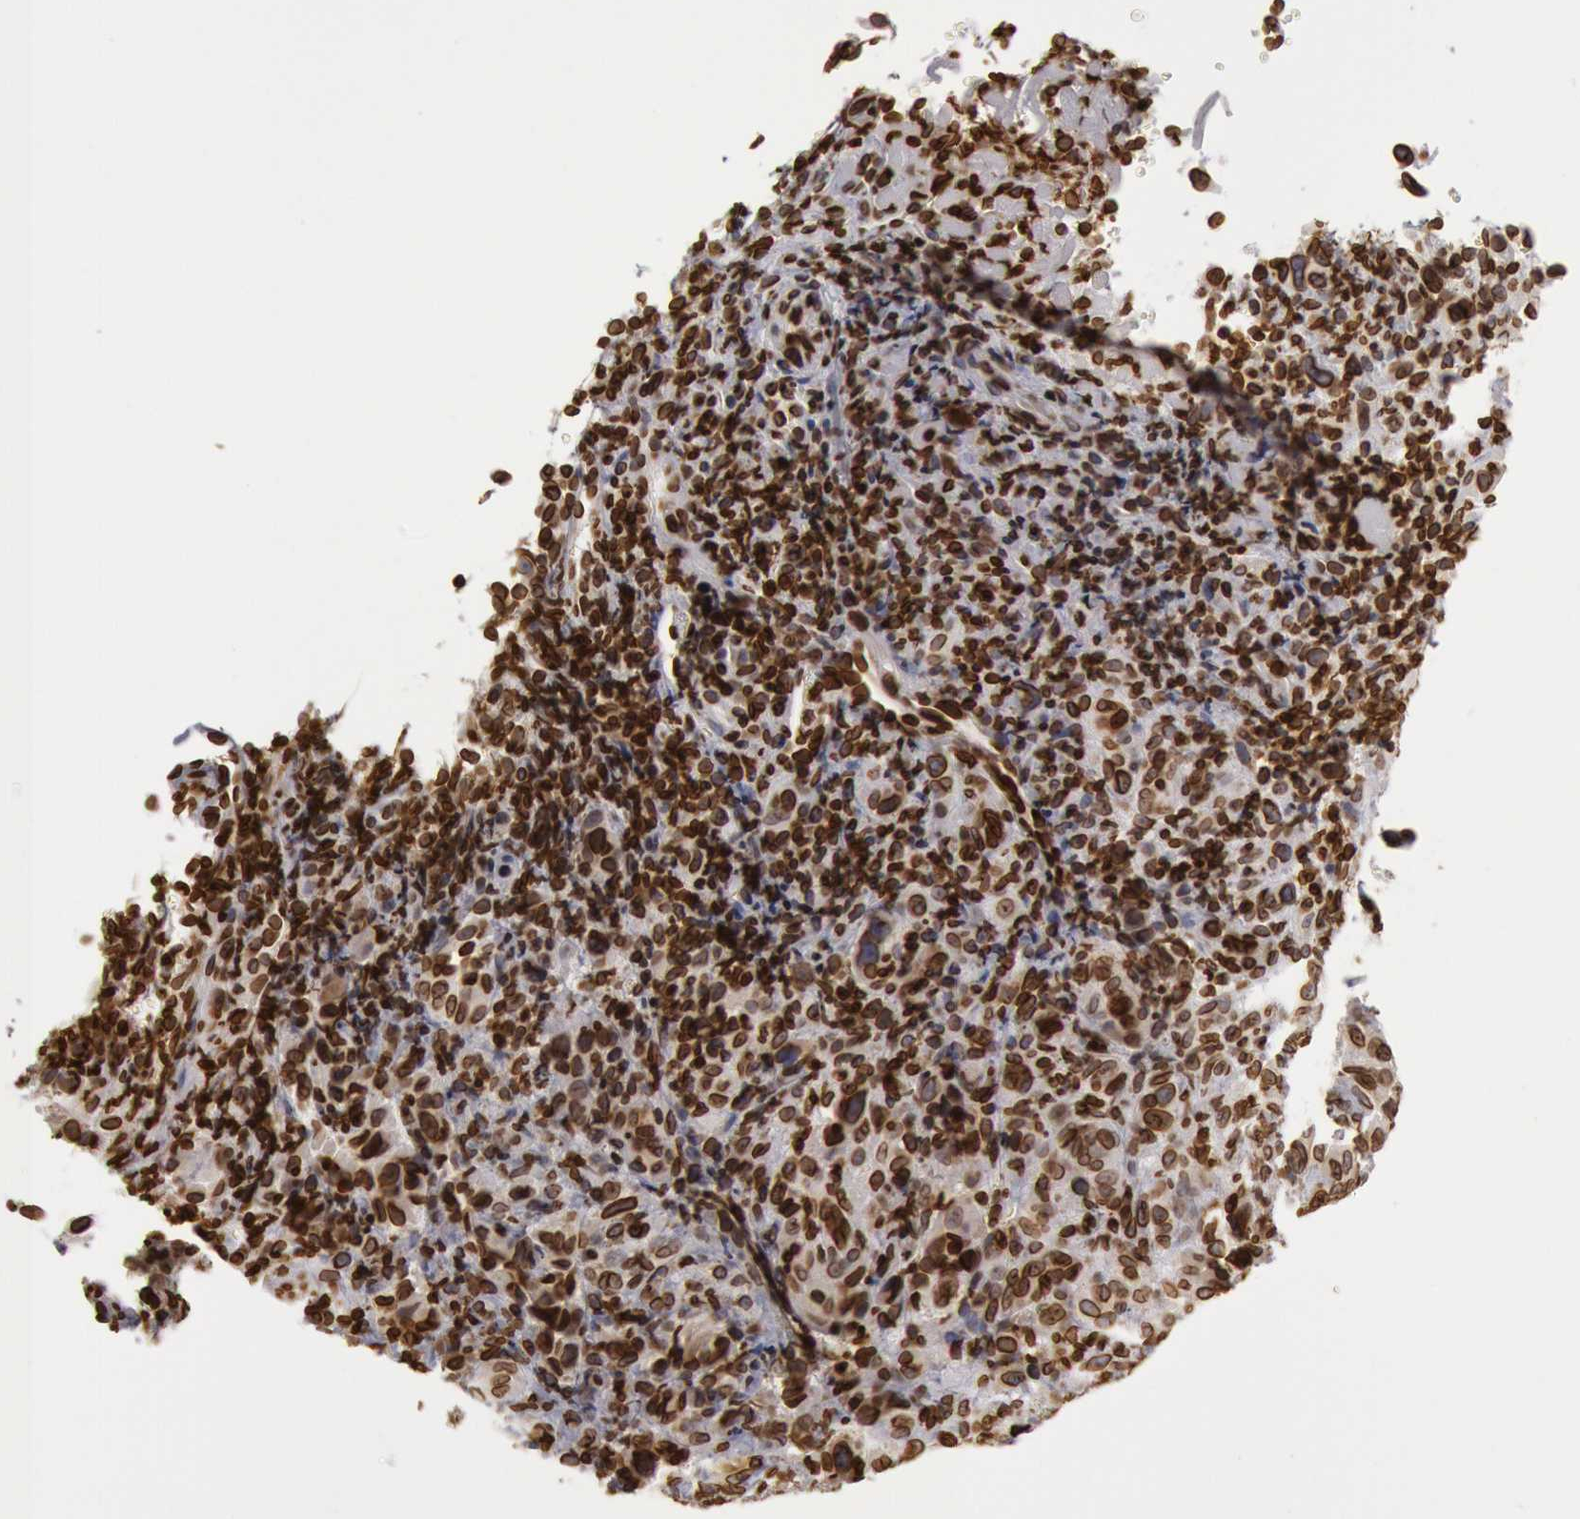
{"staining": {"intensity": "strong", "quantity": ">75%", "location": "nuclear"}, "tissue": "melanoma", "cell_type": "Tumor cells", "image_type": "cancer", "snomed": [{"axis": "morphology", "description": "Malignant melanoma, NOS"}, {"axis": "topography", "description": "Skin"}], "caption": "The photomicrograph shows immunohistochemical staining of melanoma. There is strong nuclear positivity is present in about >75% of tumor cells.", "gene": "SUN2", "patient": {"sex": "male", "age": 75}}